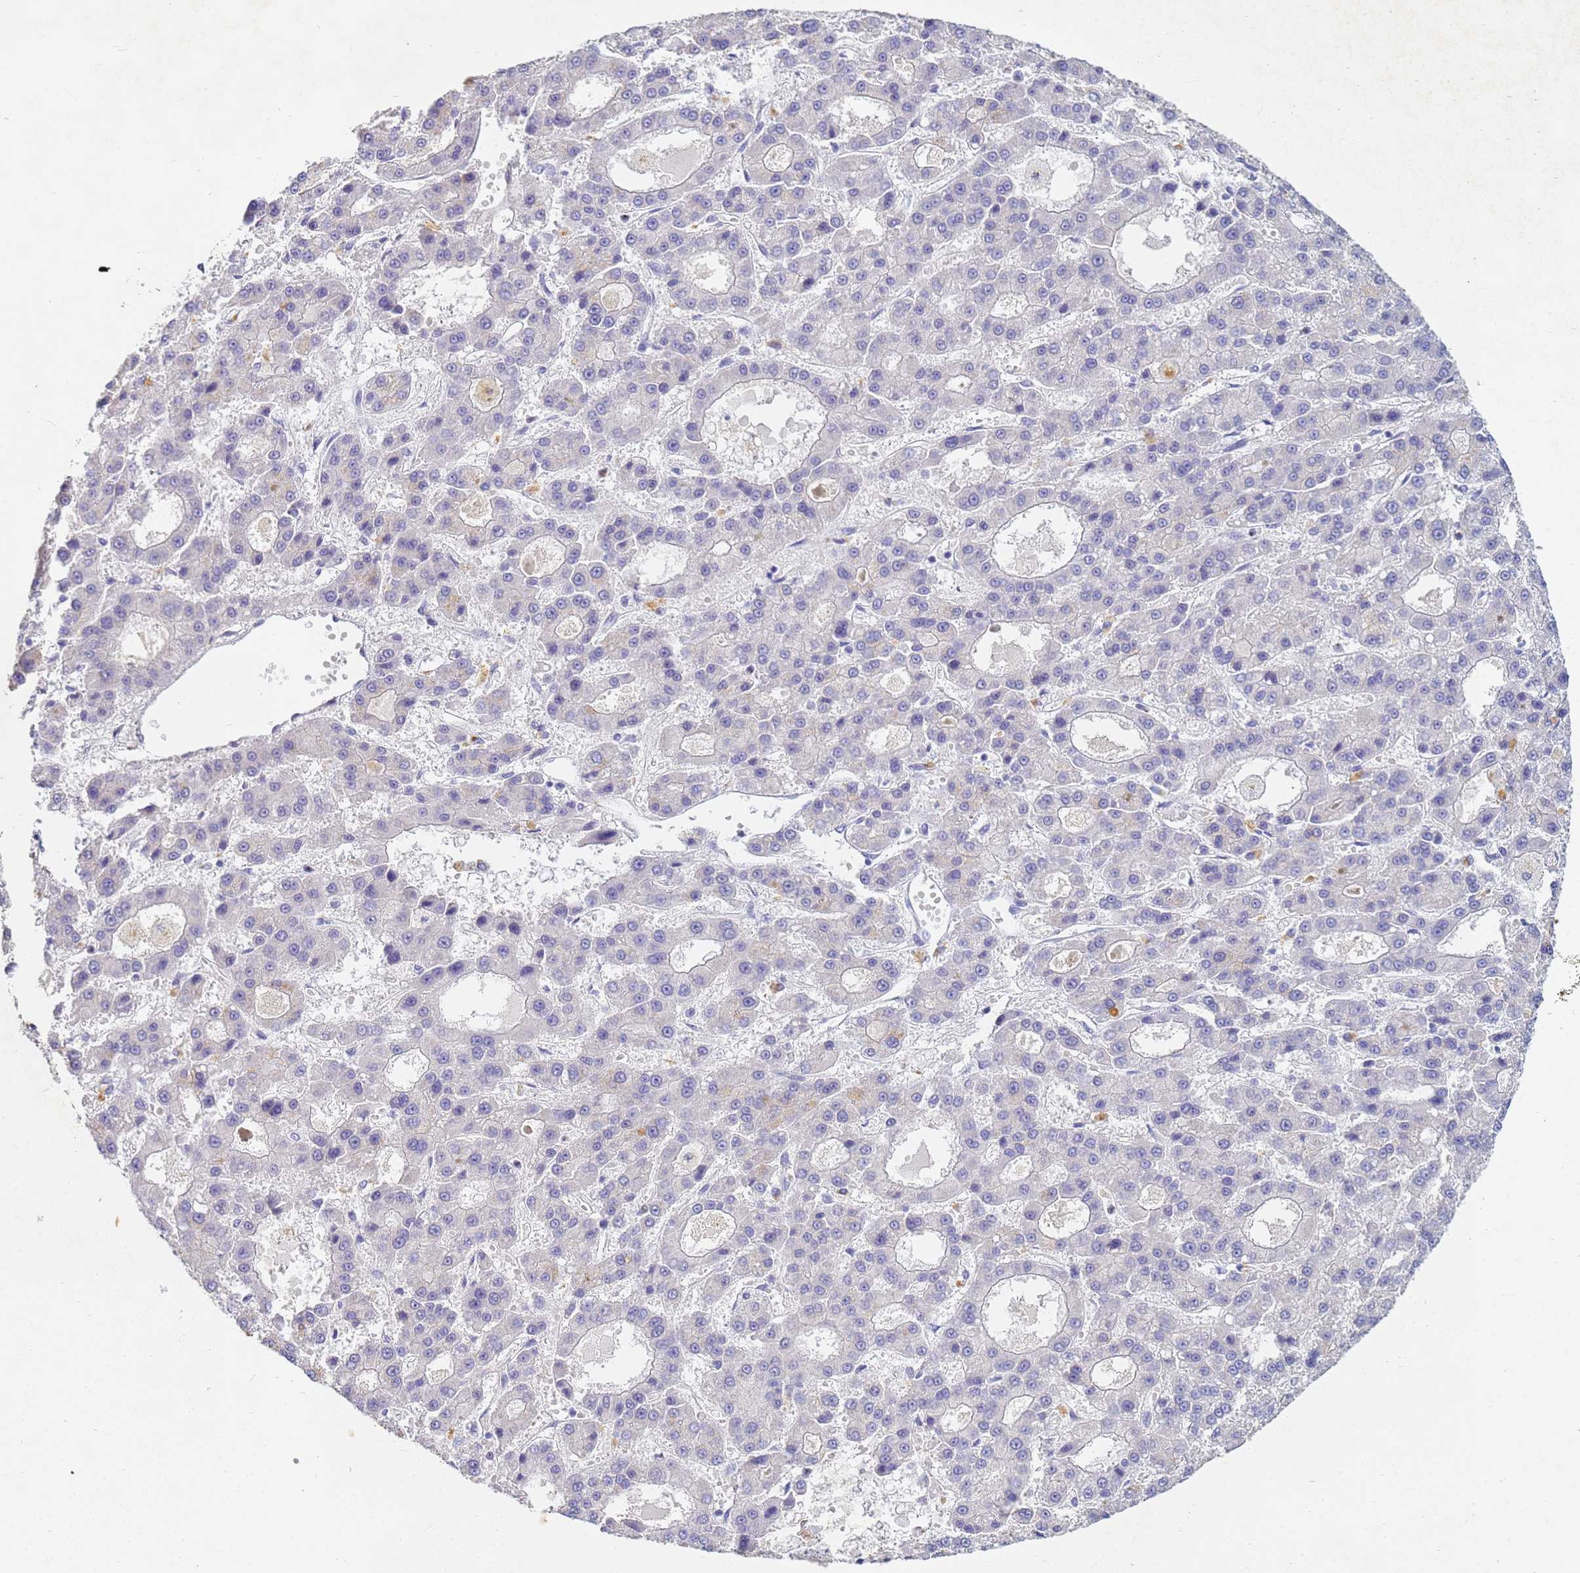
{"staining": {"intensity": "negative", "quantity": "none", "location": "none"}, "tissue": "liver cancer", "cell_type": "Tumor cells", "image_type": "cancer", "snomed": [{"axis": "morphology", "description": "Carcinoma, Hepatocellular, NOS"}, {"axis": "topography", "description": "Liver"}], "caption": "Human liver hepatocellular carcinoma stained for a protein using immunohistochemistry shows no expression in tumor cells.", "gene": "B3GNT8", "patient": {"sex": "male", "age": 70}}